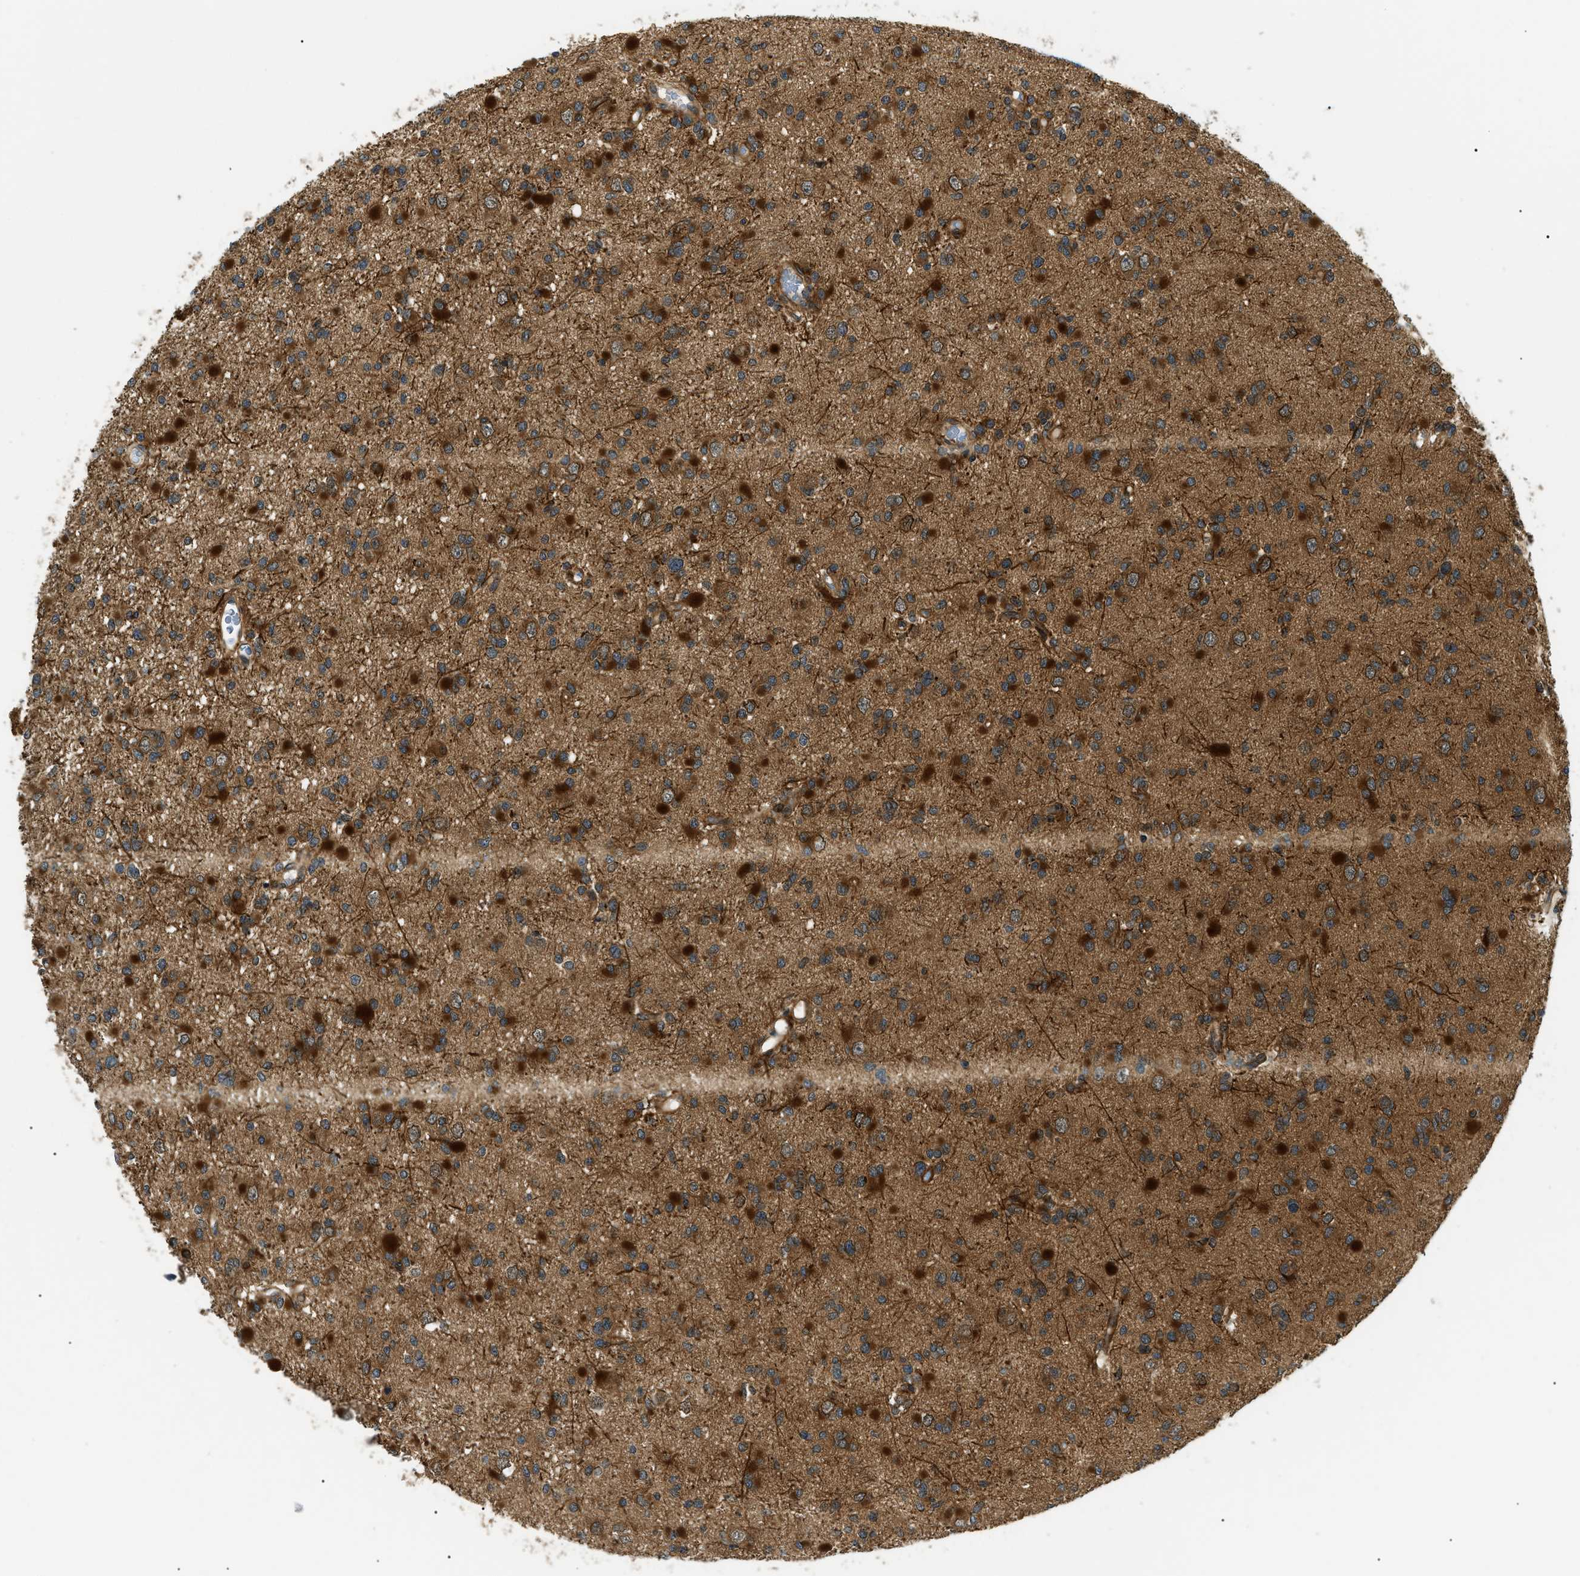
{"staining": {"intensity": "strong", "quantity": ">75%", "location": "cytoplasmic/membranous"}, "tissue": "glioma", "cell_type": "Tumor cells", "image_type": "cancer", "snomed": [{"axis": "morphology", "description": "Glioma, malignant, Low grade"}, {"axis": "topography", "description": "Brain"}], "caption": "Immunohistochemical staining of malignant glioma (low-grade) shows high levels of strong cytoplasmic/membranous protein positivity in approximately >75% of tumor cells.", "gene": "ATP6AP1", "patient": {"sex": "female", "age": 22}}